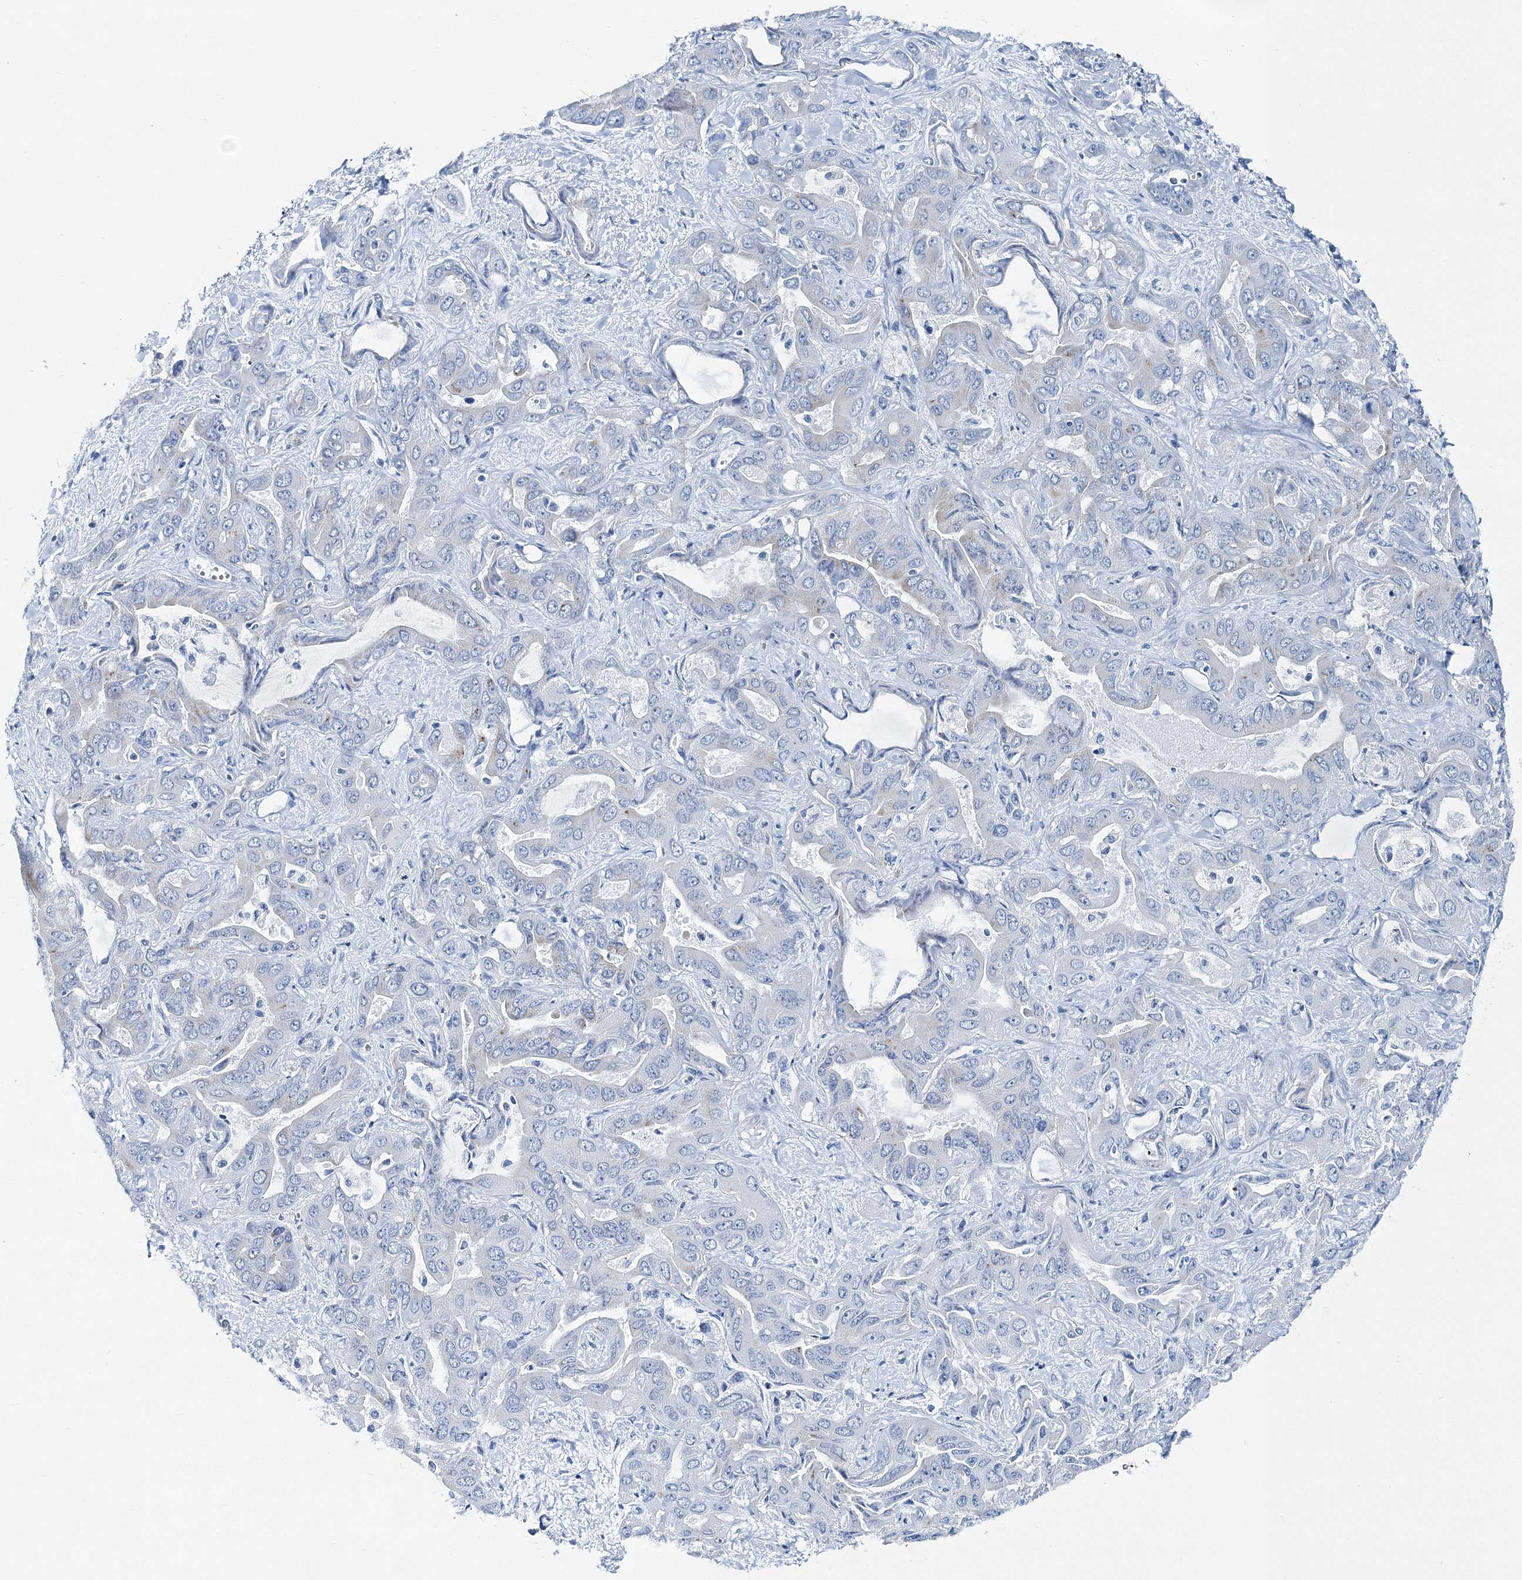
{"staining": {"intensity": "negative", "quantity": "none", "location": "none"}, "tissue": "liver cancer", "cell_type": "Tumor cells", "image_type": "cancer", "snomed": [{"axis": "morphology", "description": "Cholangiocarcinoma"}, {"axis": "topography", "description": "Liver"}], "caption": "This is a histopathology image of immunohistochemistry (IHC) staining of liver cholangiocarcinoma, which shows no positivity in tumor cells.", "gene": "GABARAPL2", "patient": {"sex": "female", "age": 52}}